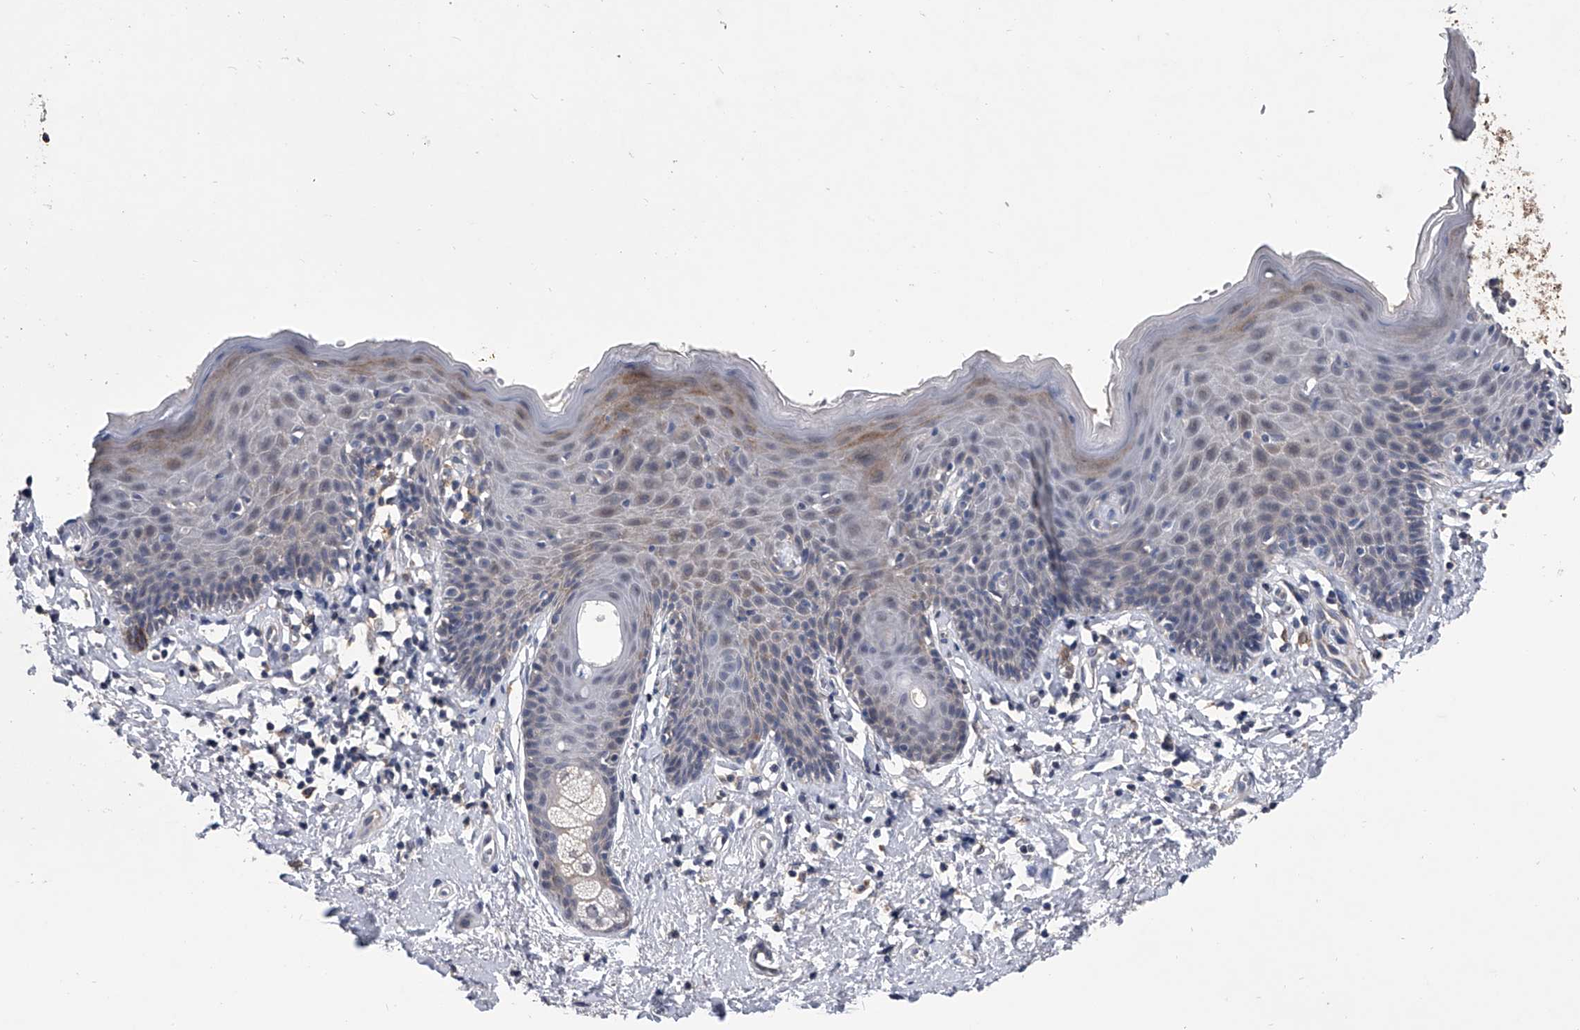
{"staining": {"intensity": "weak", "quantity": "25%-75%", "location": "cytoplasmic/membranous"}, "tissue": "skin", "cell_type": "Epidermal cells", "image_type": "normal", "snomed": [{"axis": "morphology", "description": "Normal tissue, NOS"}, {"axis": "topography", "description": "Vulva"}], "caption": "Normal skin exhibits weak cytoplasmic/membranous positivity in approximately 25%-75% of epidermal cells, visualized by immunohistochemistry. (DAB (3,3'-diaminobenzidine) IHC, brown staining for protein, blue staining for nuclei).", "gene": "MAP4K3", "patient": {"sex": "female", "age": 66}}